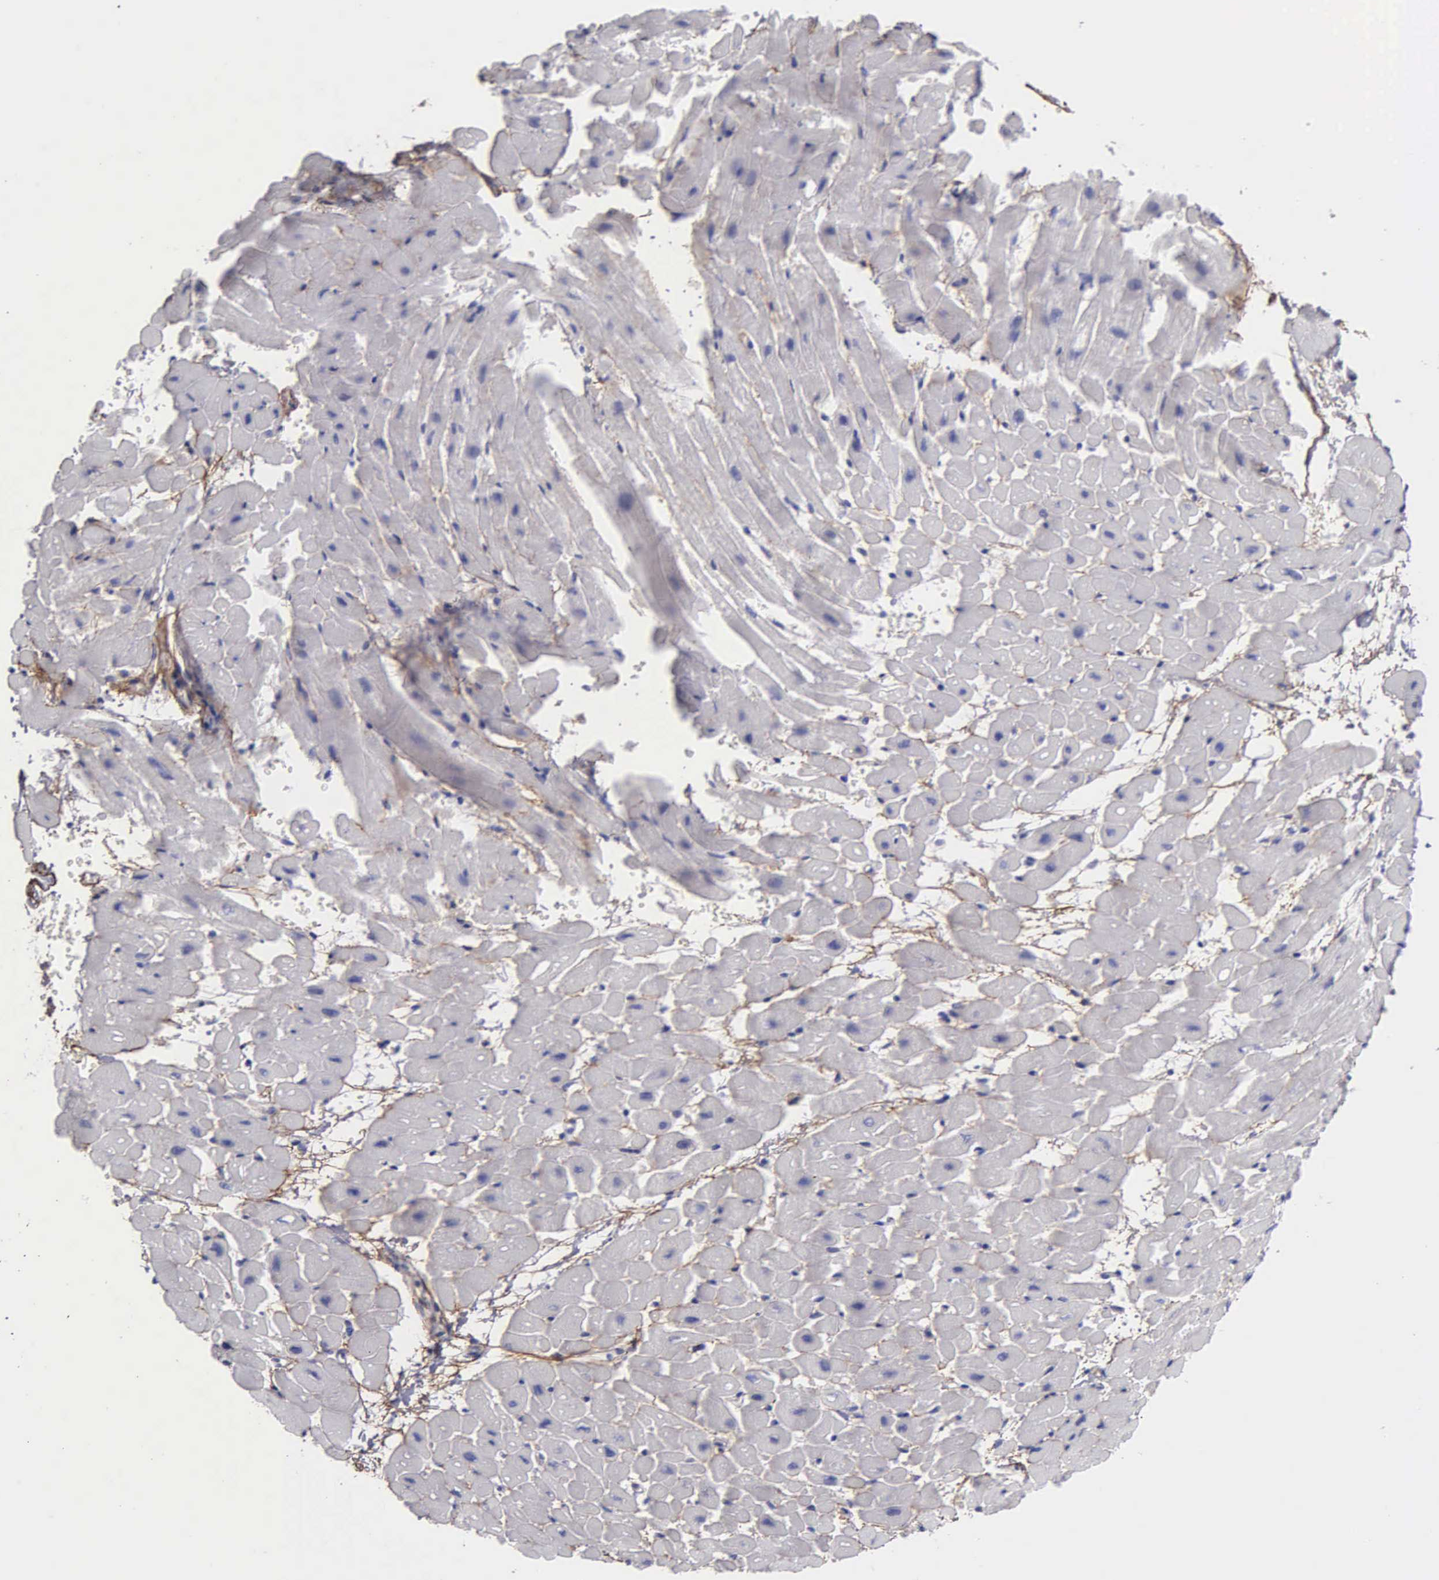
{"staining": {"intensity": "negative", "quantity": "none", "location": "none"}, "tissue": "heart muscle", "cell_type": "Cardiomyocytes", "image_type": "normal", "snomed": [{"axis": "morphology", "description": "Normal tissue, NOS"}, {"axis": "topography", "description": "Heart"}], "caption": "High magnification brightfield microscopy of normal heart muscle stained with DAB (brown) and counterstained with hematoxylin (blue): cardiomyocytes show no significant staining. Brightfield microscopy of immunohistochemistry stained with DAB (3,3'-diaminobenzidine) (brown) and hematoxylin (blue), captured at high magnification.", "gene": "FBLN5", "patient": {"sex": "male", "age": 45}}